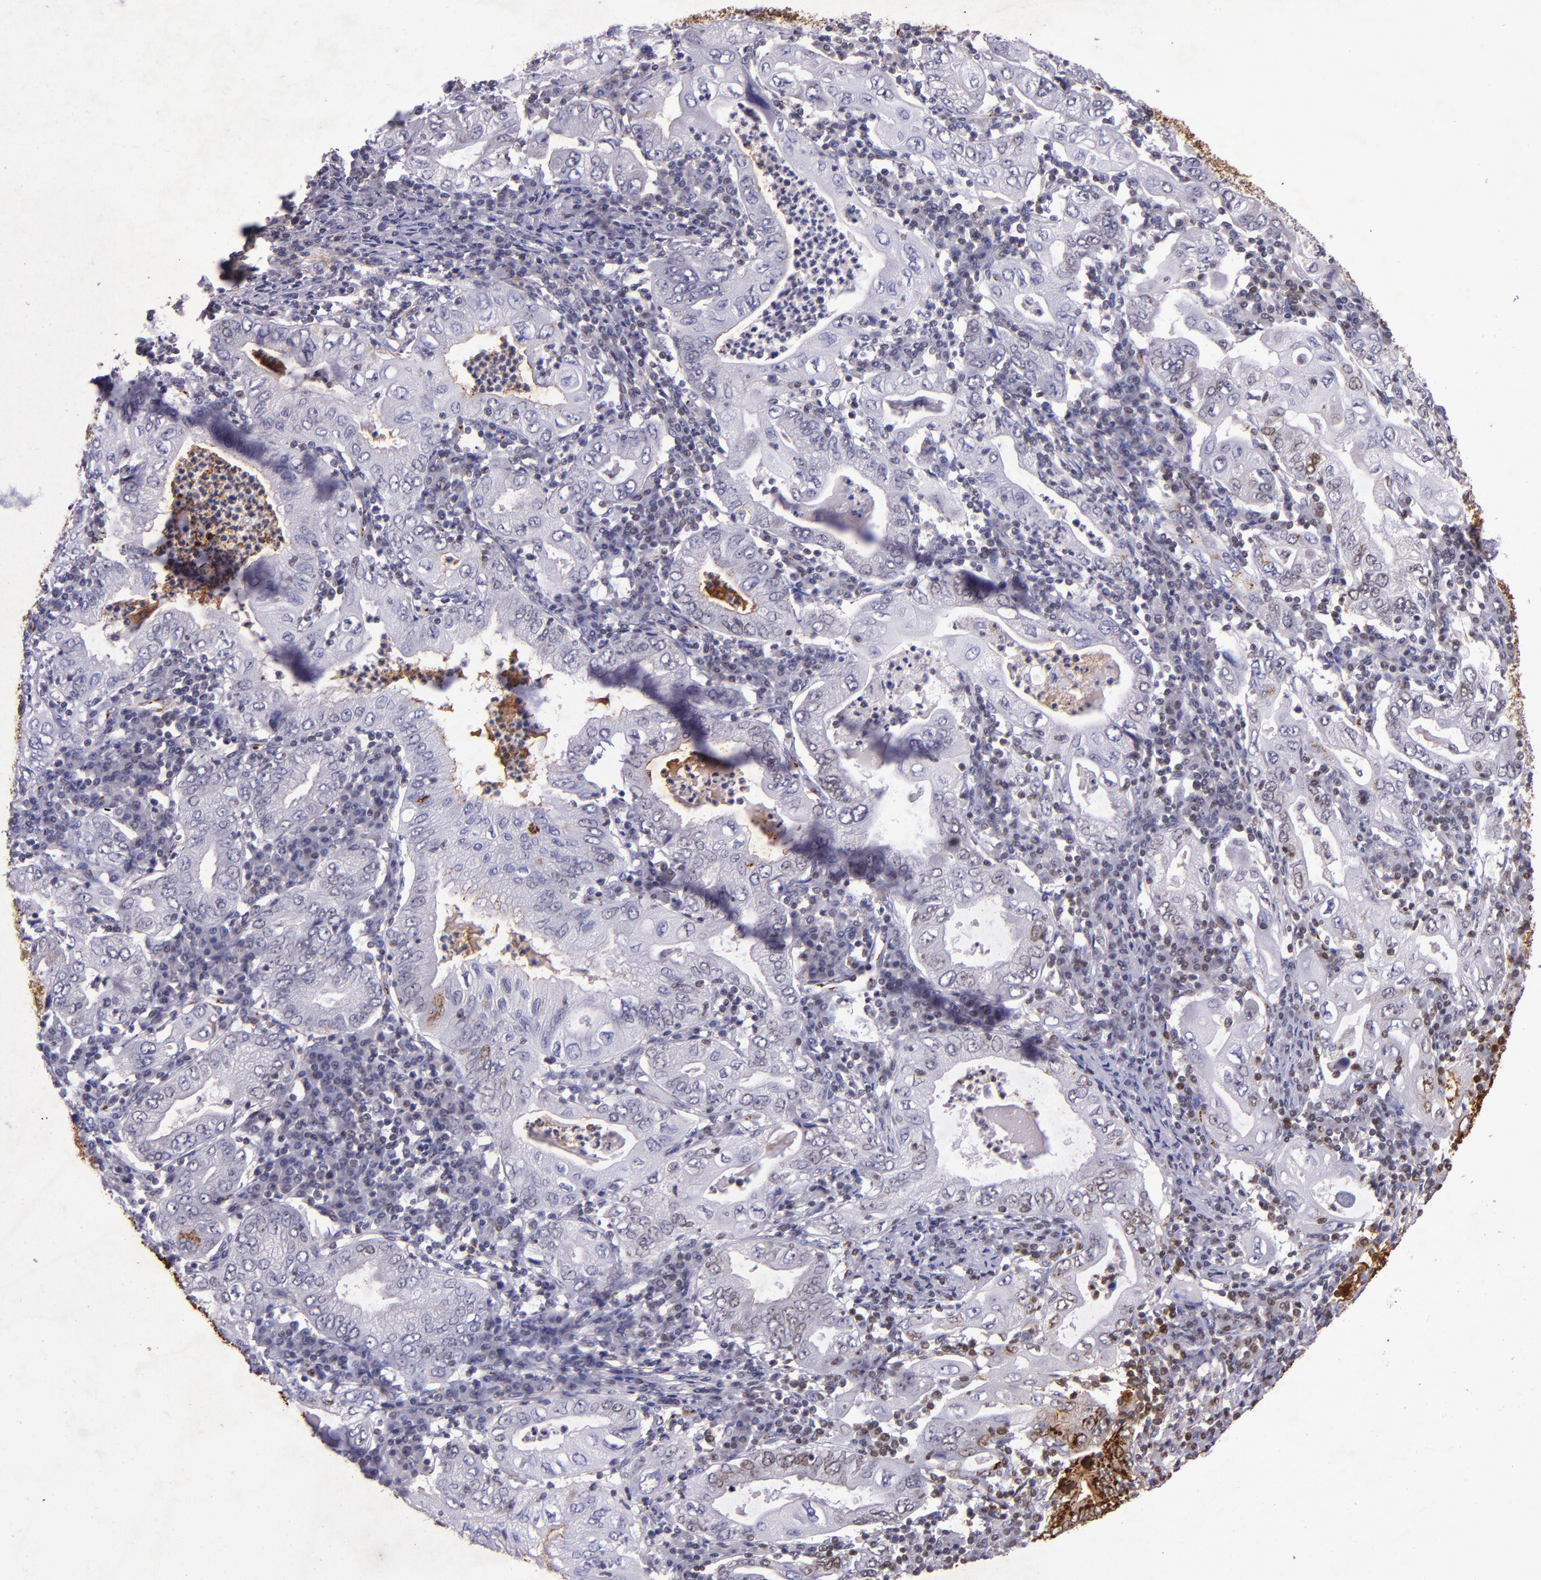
{"staining": {"intensity": "strong", "quantity": ">75%", "location": "cytoplasmic/membranous,nuclear"}, "tissue": "stomach cancer", "cell_type": "Tumor cells", "image_type": "cancer", "snomed": [{"axis": "morphology", "description": "Normal tissue, NOS"}, {"axis": "morphology", "description": "Adenocarcinoma, NOS"}, {"axis": "topography", "description": "Esophagus"}, {"axis": "topography", "description": "Stomach, upper"}, {"axis": "topography", "description": "Peripheral nerve tissue"}], "caption": "Strong cytoplasmic/membranous and nuclear positivity for a protein is seen in about >75% of tumor cells of stomach cancer (adenocarcinoma) using immunohistochemistry (IHC).", "gene": "MGMT", "patient": {"sex": "male", "age": 62}}